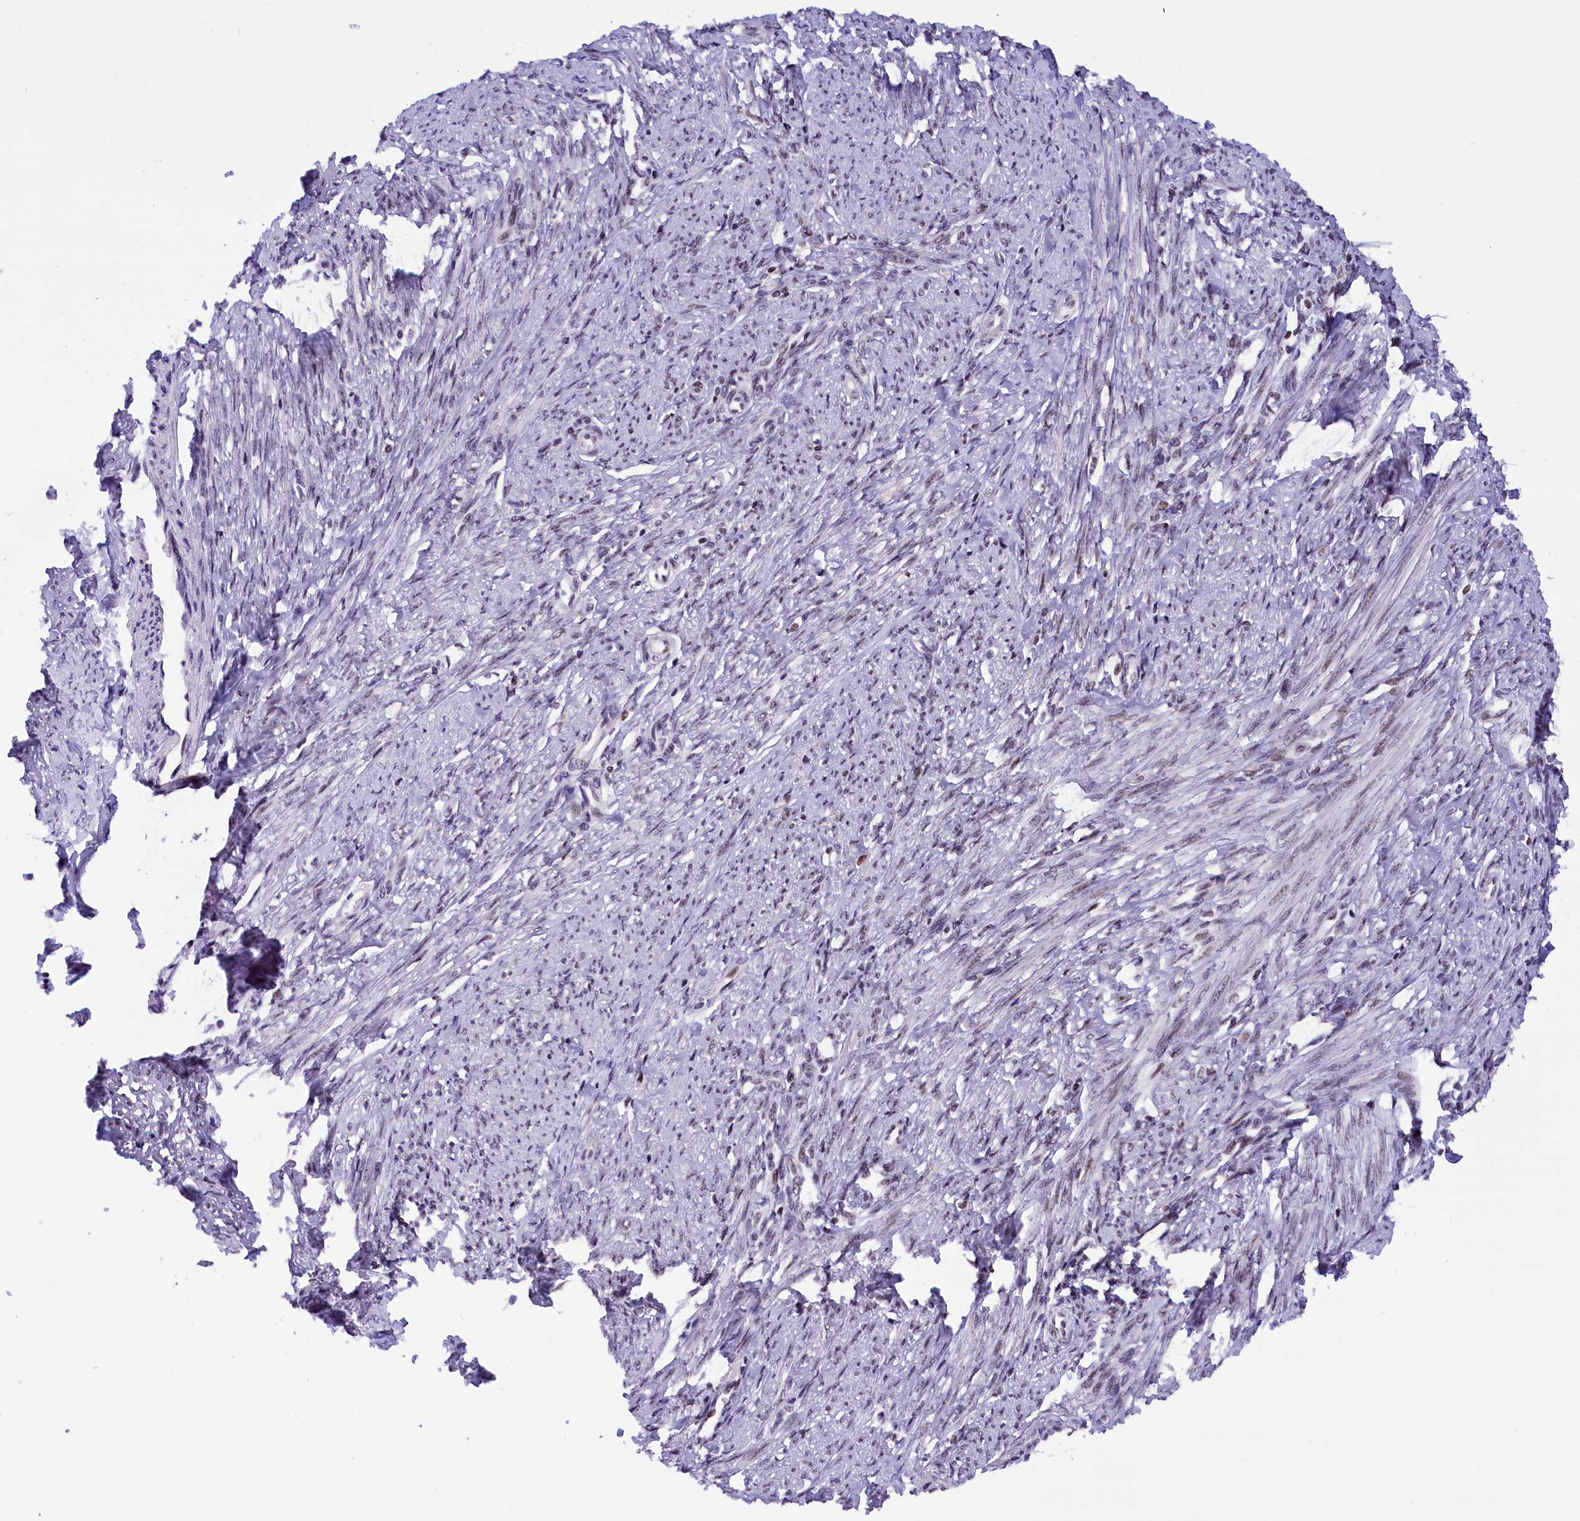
{"staining": {"intensity": "weak", "quantity": "25%-75%", "location": "nuclear"}, "tissue": "smooth muscle", "cell_type": "Smooth muscle cells", "image_type": "normal", "snomed": [{"axis": "morphology", "description": "Normal tissue, NOS"}, {"axis": "topography", "description": "Smooth muscle"}, {"axis": "topography", "description": "Uterus"}], "caption": "Protein staining of benign smooth muscle shows weak nuclear positivity in about 25%-75% of smooth muscle cells.", "gene": "CDYL2", "patient": {"sex": "female", "age": 59}}